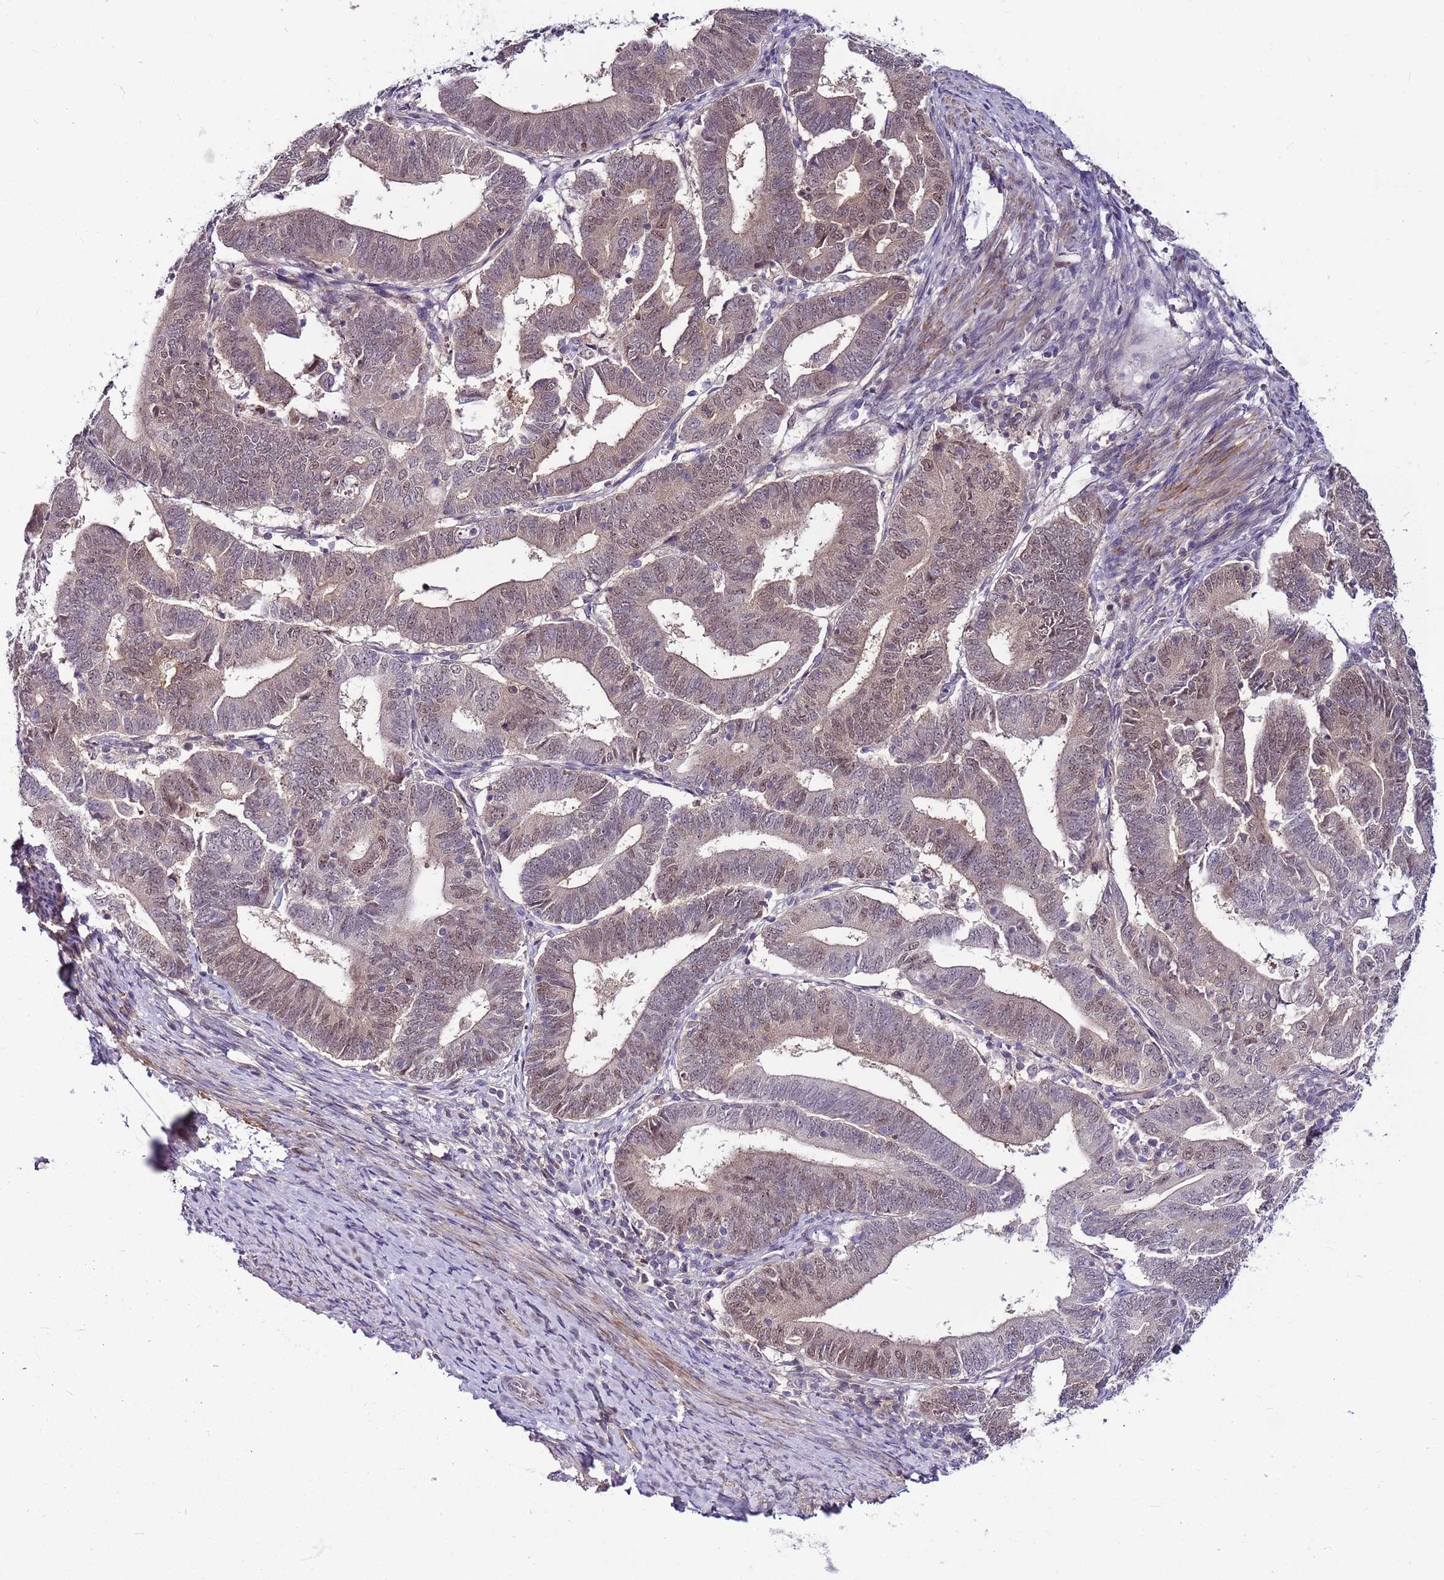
{"staining": {"intensity": "weak", "quantity": ">75%", "location": "nuclear"}, "tissue": "endometrial cancer", "cell_type": "Tumor cells", "image_type": "cancer", "snomed": [{"axis": "morphology", "description": "Adenocarcinoma, NOS"}, {"axis": "topography", "description": "Endometrium"}], "caption": "DAB immunohistochemical staining of endometrial cancer (adenocarcinoma) demonstrates weak nuclear protein positivity in about >75% of tumor cells. The staining was performed using DAB (3,3'-diaminobenzidine) to visualize the protein expression in brown, while the nuclei were stained in blue with hematoxylin (Magnification: 20x).", "gene": "POLE3", "patient": {"sex": "female", "age": 70}}